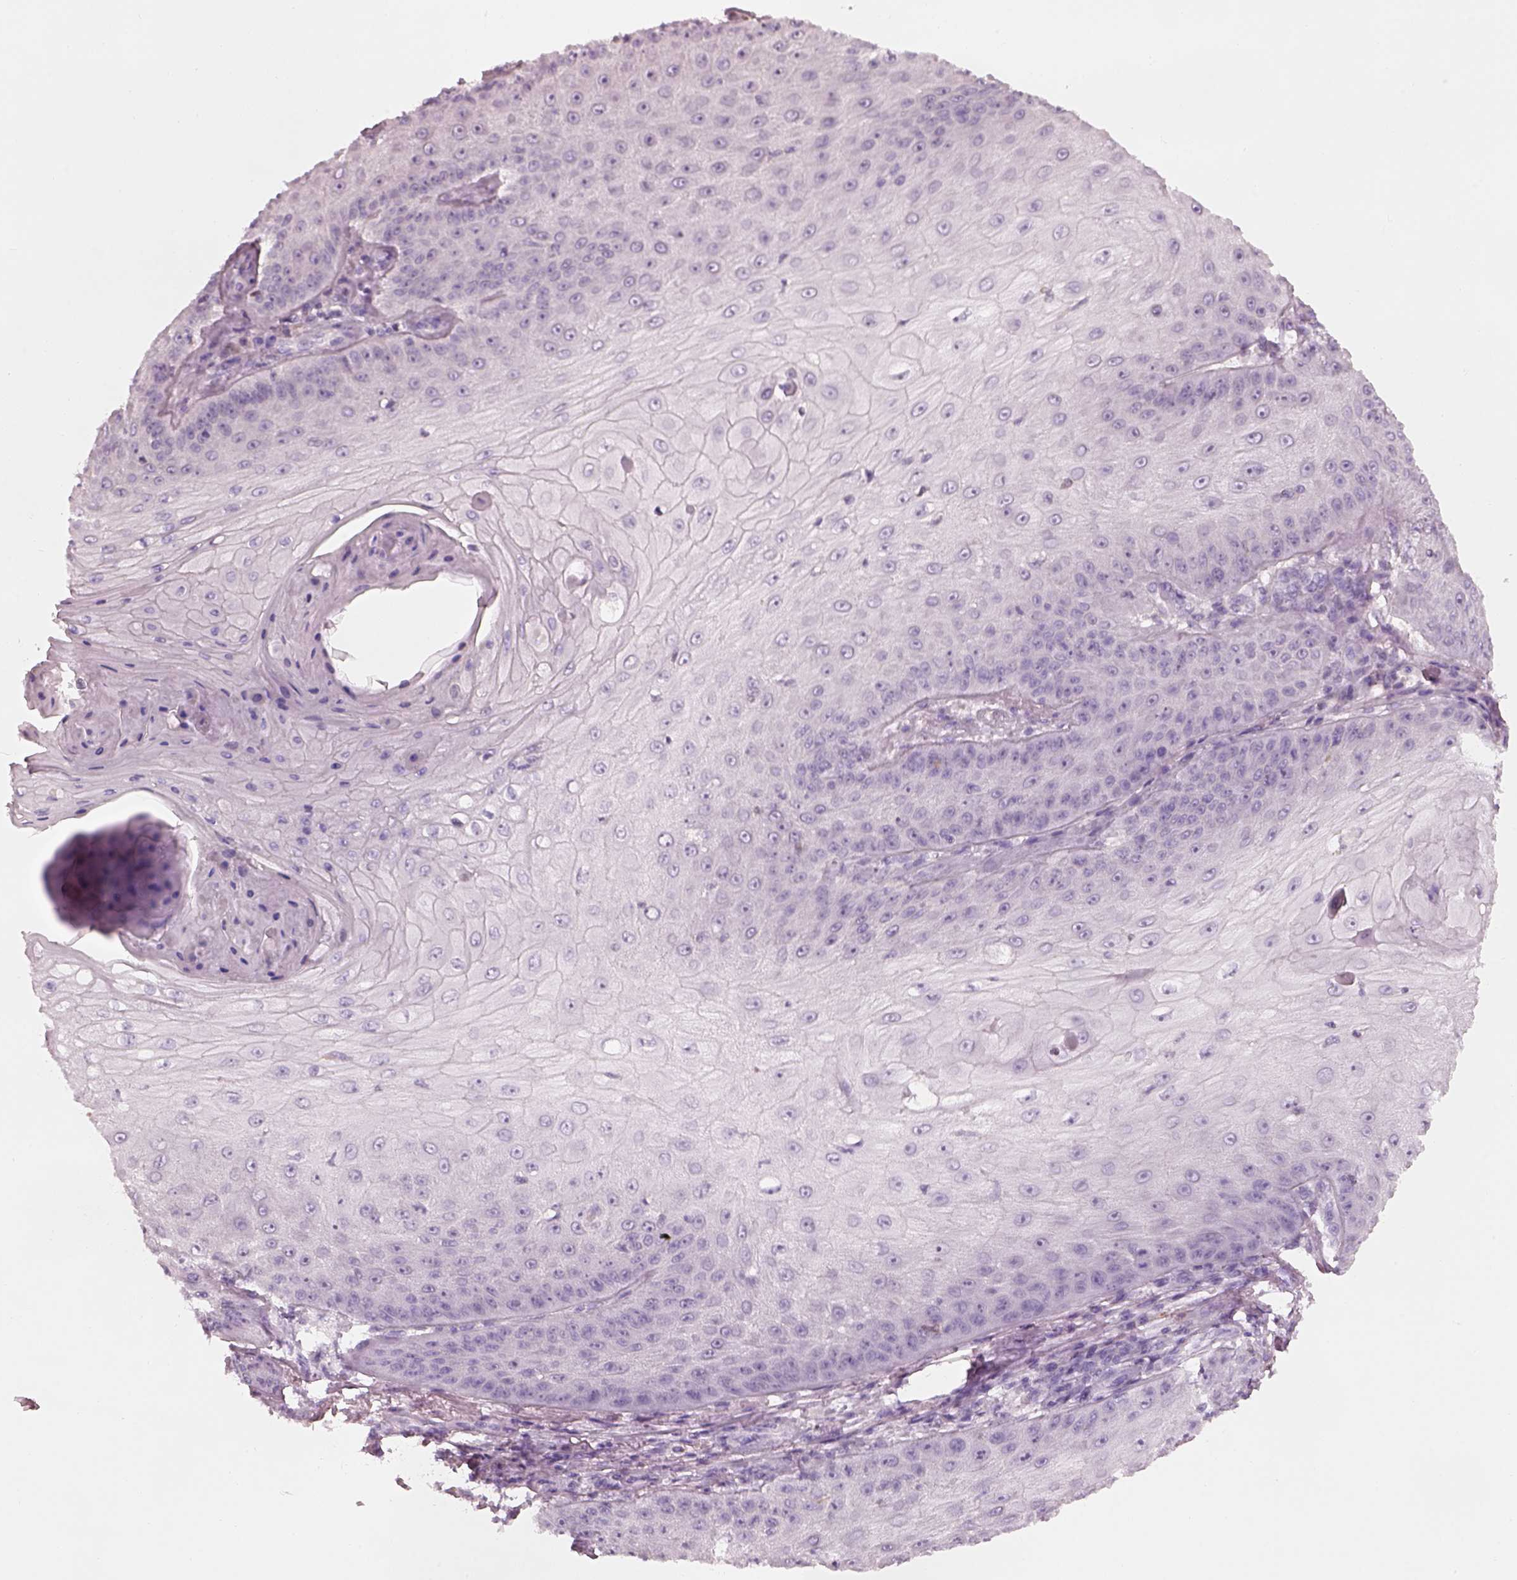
{"staining": {"intensity": "negative", "quantity": "none", "location": "none"}, "tissue": "skin cancer", "cell_type": "Tumor cells", "image_type": "cancer", "snomed": [{"axis": "morphology", "description": "Squamous cell carcinoma, NOS"}, {"axis": "topography", "description": "Skin"}], "caption": "Tumor cells are negative for brown protein staining in skin cancer.", "gene": "SLC27A2", "patient": {"sex": "male", "age": 70}}